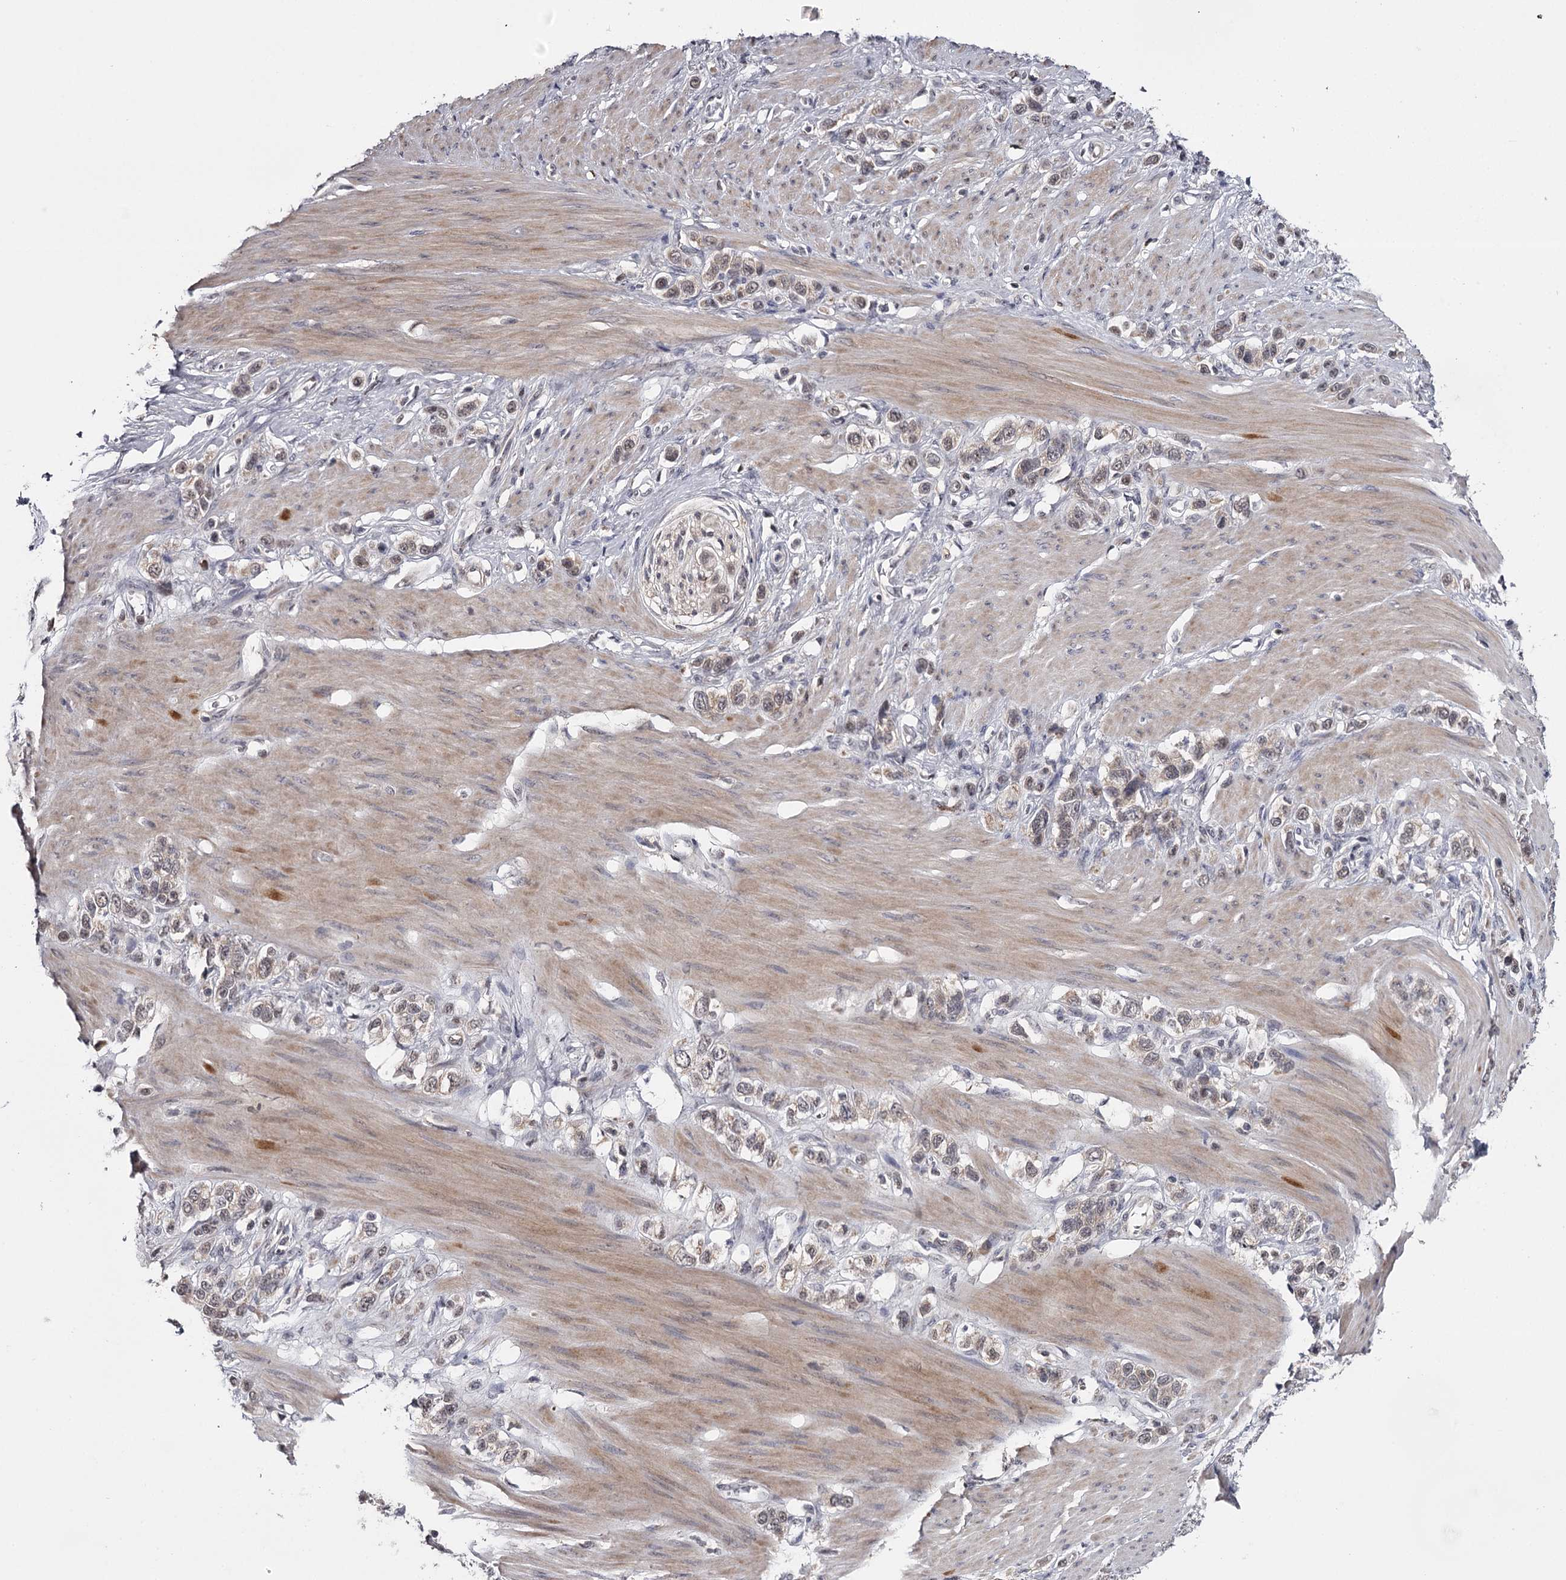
{"staining": {"intensity": "weak", "quantity": ">75%", "location": "nuclear"}, "tissue": "stomach cancer", "cell_type": "Tumor cells", "image_type": "cancer", "snomed": [{"axis": "morphology", "description": "Adenocarcinoma, NOS"}, {"axis": "morphology", "description": "Adenocarcinoma, High grade"}, {"axis": "topography", "description": "Stomach, upper"}, {"axis": "topography", "description": "Stomach, lower"}], "caption": "Stomach cancer (adenocarcinoma (high-grade)) stained with a brown dye demonstrates weak nuclear positive expression in about >75% of tumor cells.", "gene": "GTSF1", "patient": {"sex": "female", "age": 65}}